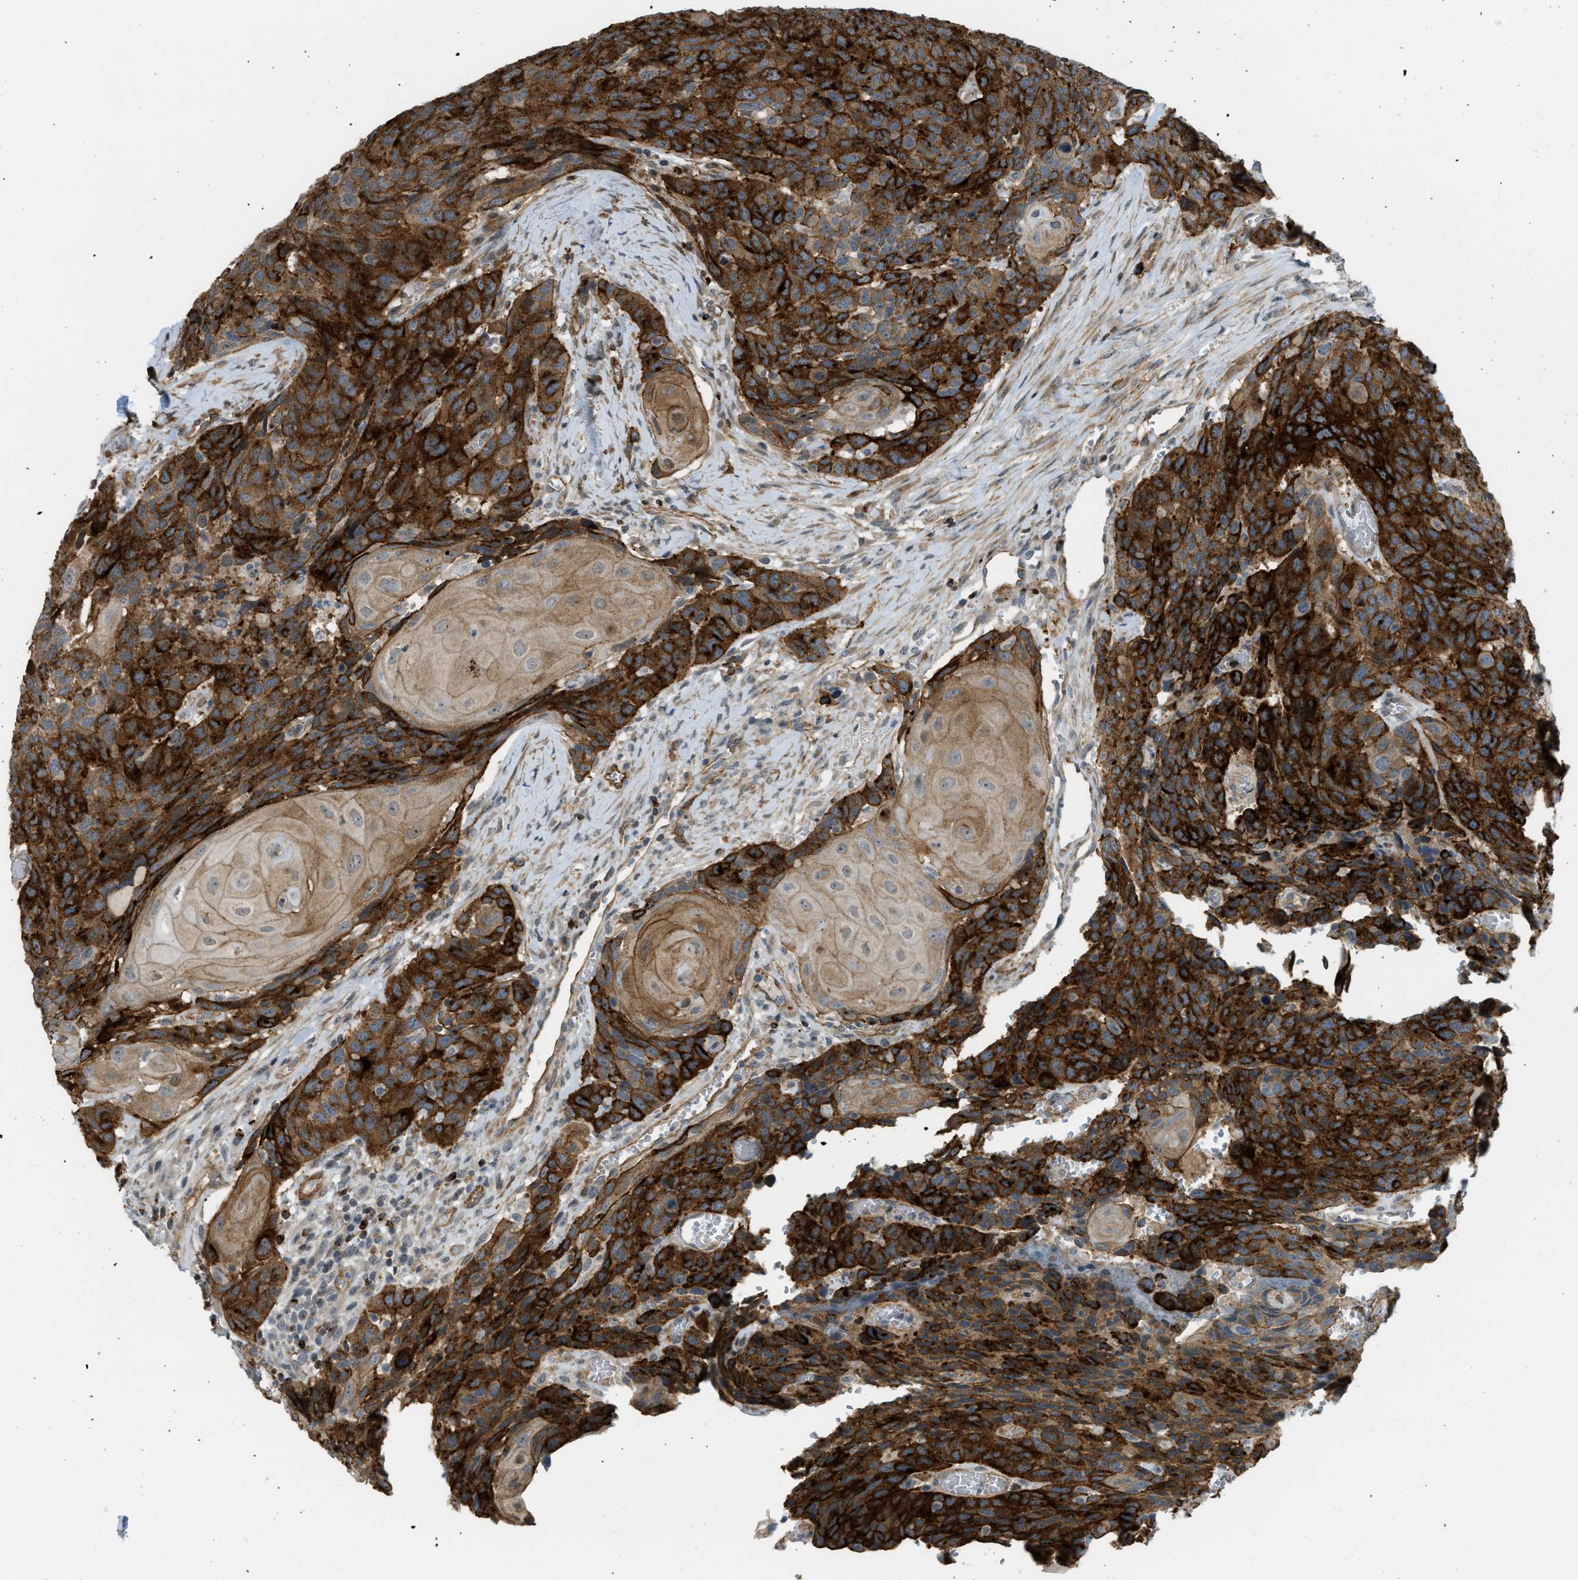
{"staining": {"intensity": "strong", "quantity": ">75%", "location": "cytoplasmic/membranous"}, "tissue": "head and neck cancer", "cell_type": "Tumor cells", "image_type": "cancer", "snomed": [{"axis": "morphology", "description": "Squamous cell carcinoma, NOS"}, {"axis": "topography", "description": "Head-Neck"}], "caption": "This micrograph shows squamous cell carcinoma (head and neck) stained with IHC to label a protein in brown. The cytoplasmic/membranous of tumor cells show strong positivity for the protein. Nuclei are counter-stained blue.", "gene": "KIAA1671", "patient": {"sex": "male", "age": 66}}